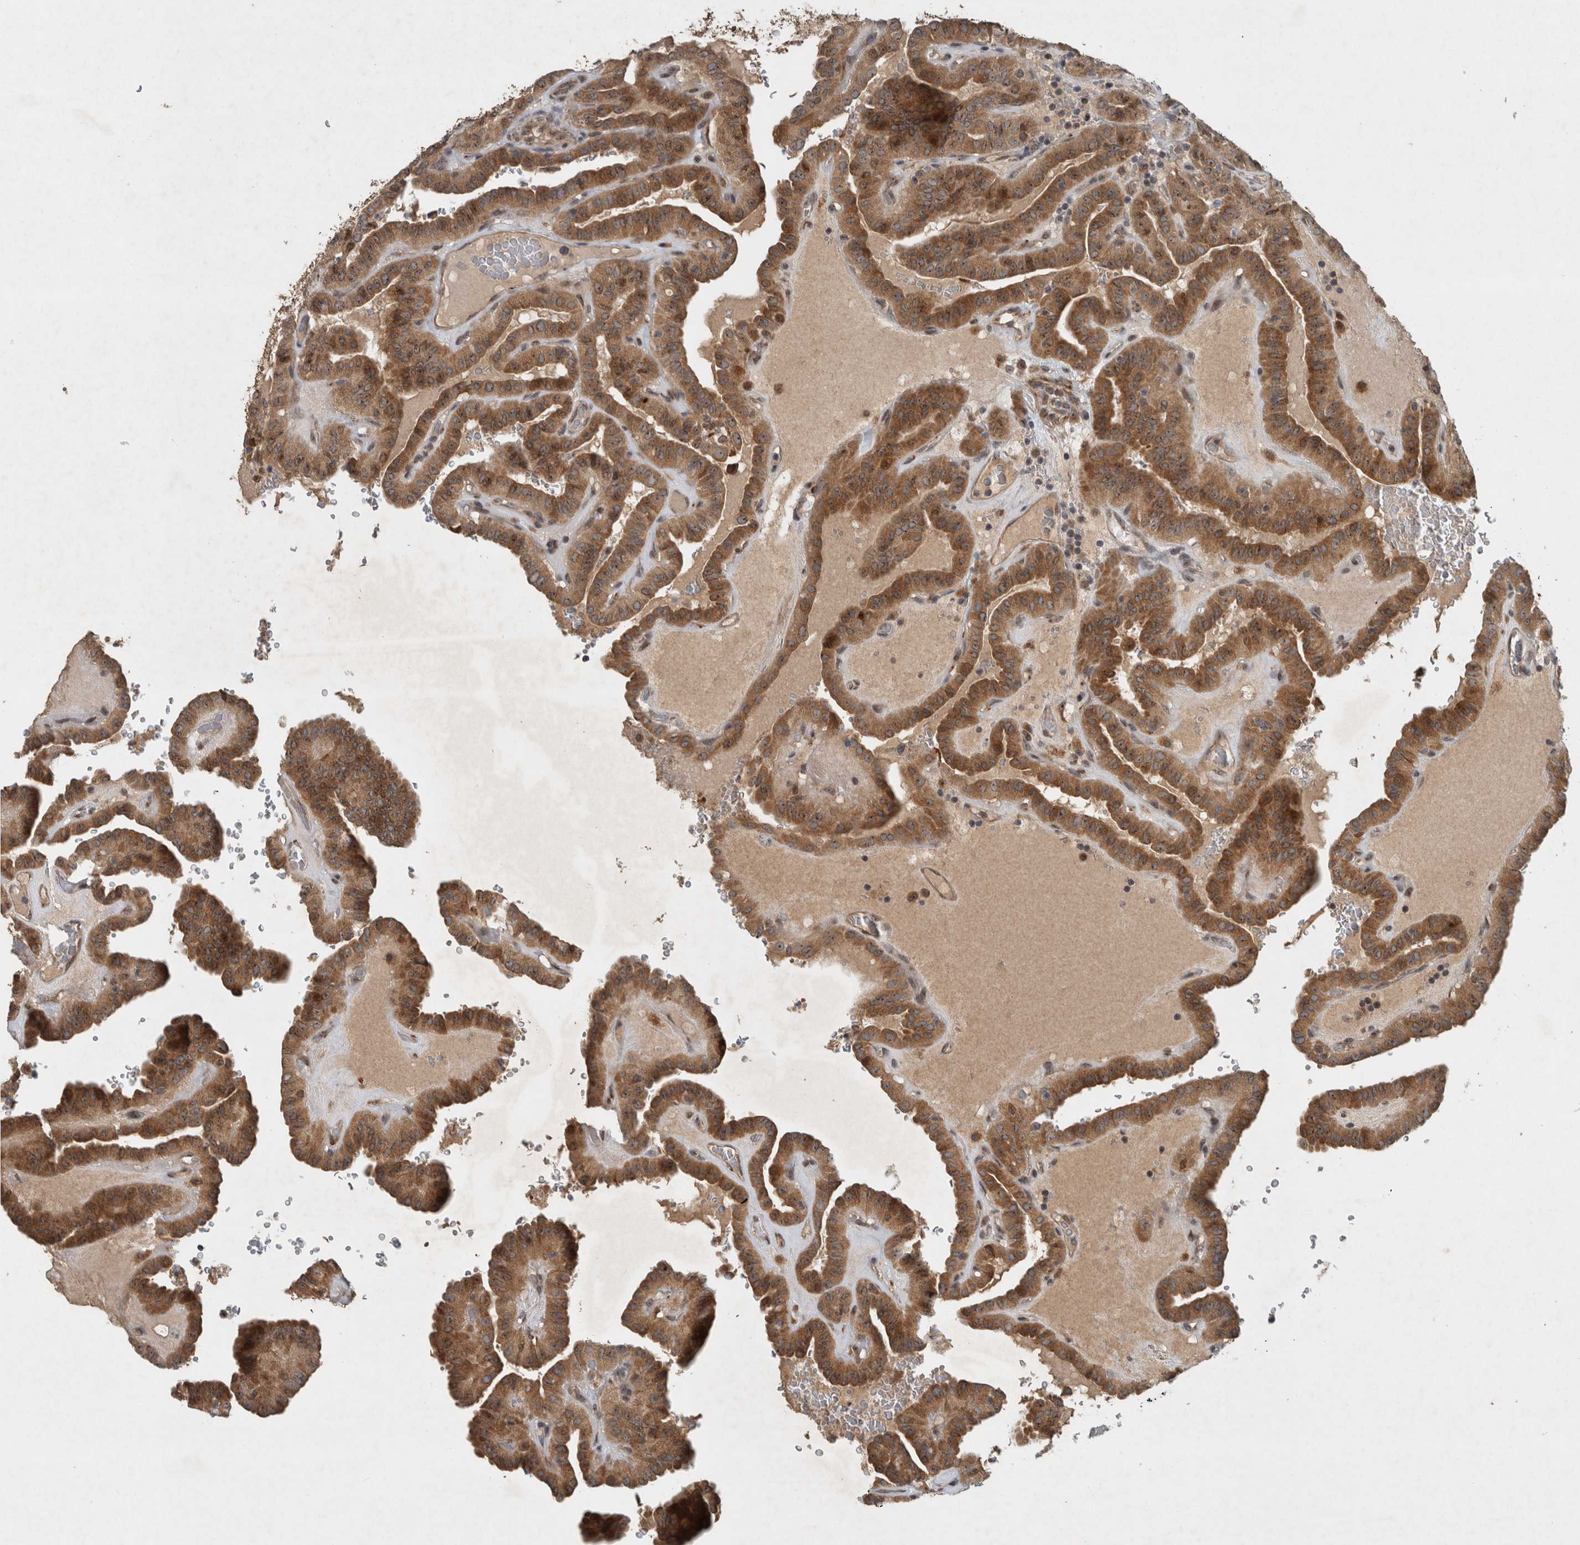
{"staining": {"intensity": "moderate", "quantity": ">75%", "location": "cytoplasmic/membranous,nuclear"}, "tissue": "thyroid cancer", "cell_type": "Tumor cells", "image_type": "cancer", "snomed": [{"axis": "morphology", "description": "Papillary adenocarcinoma, NOS"}, {"axis": "topography", "description": "Thyroid gland"}], "caption": "DAB immunohistochemical staining of human papillary adenocarcinoma (thyroid) shows moderate cytoplasmic/membranous and nuclear protein staining in about >75% of tumor cells. (Brightfield microscopy of DAB IHC at high magnification).", "gene": "GPR137B", "patient": {"sex": "male", "age": 77}}